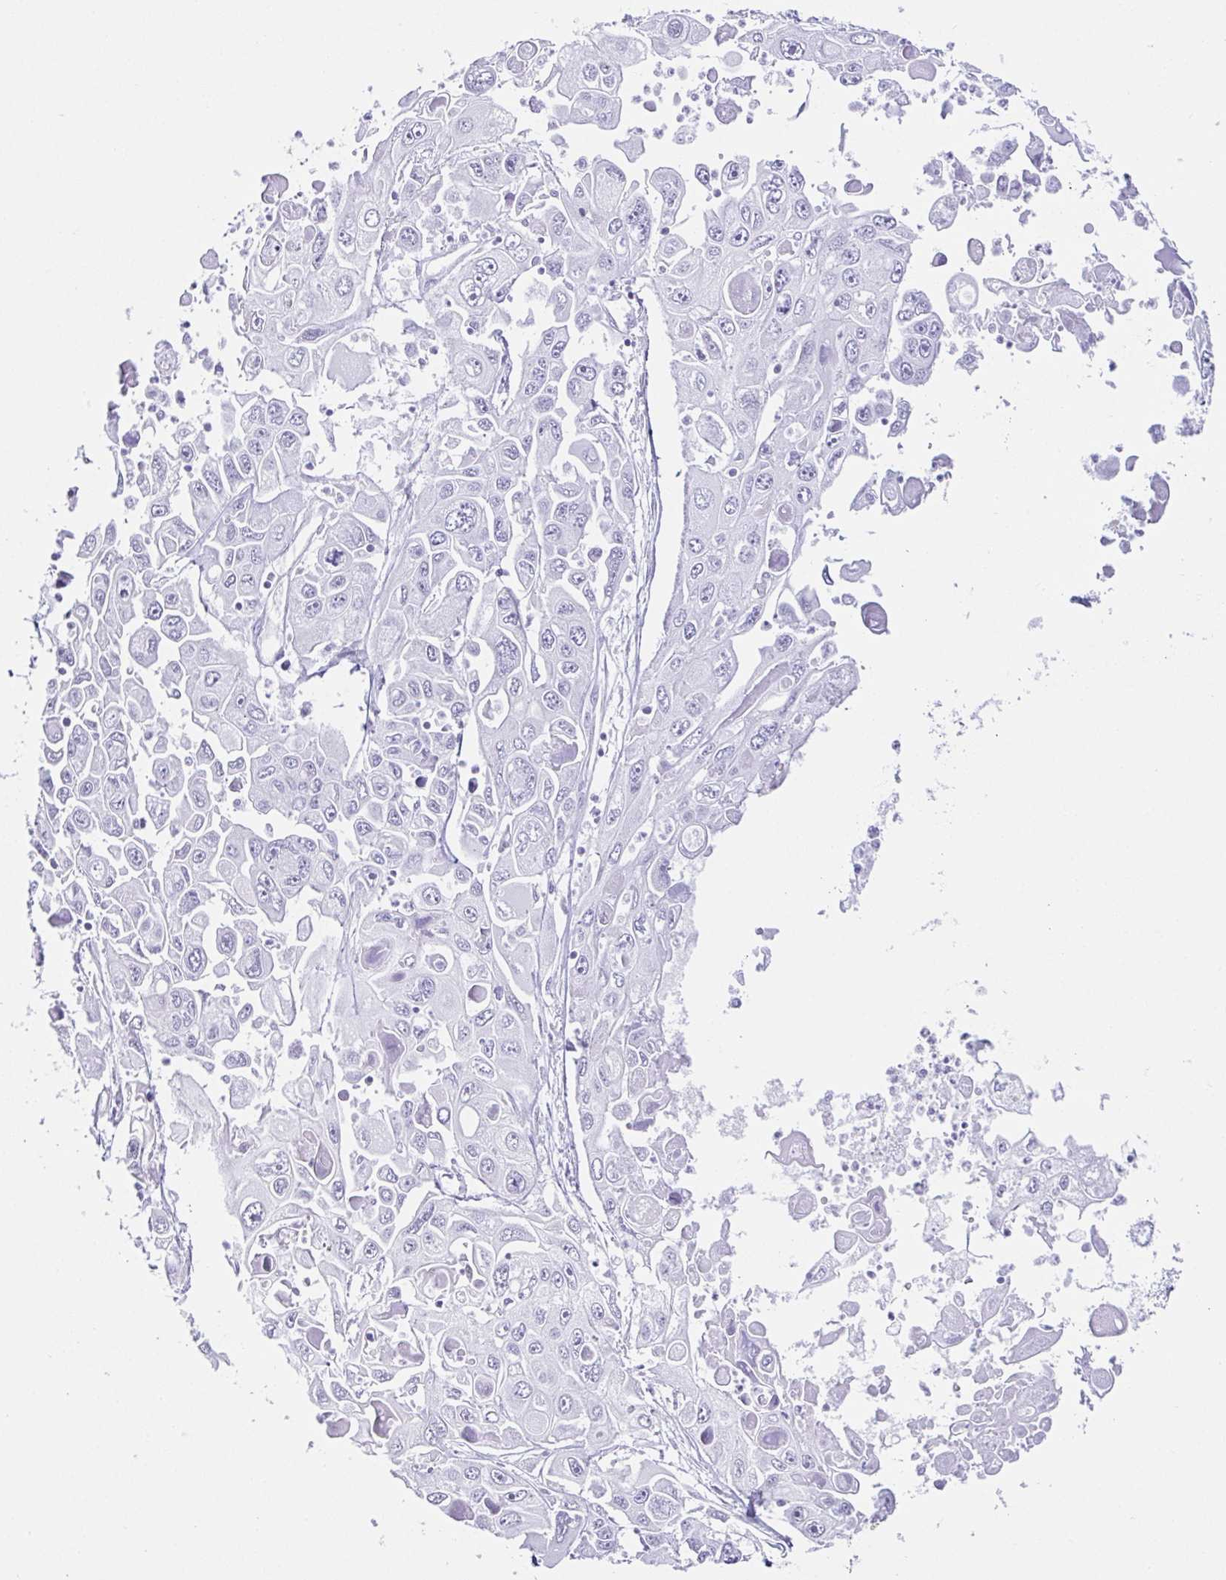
{"staining": {"intensity": "negative", "quantity": "none", "location": "none"}, "tissue": "pancreatic cancer", "cell_type": "Tumor cells", "image_type": "cancer", "snomed": [{"axis": "morphology", "description": "Adenocarcinoma, NOS"}, {"axis": "topography", "description": "Pancreas"}], "caption": "A high-resolution histopathology image shows immunohistochemistry (IHC) staining of adenocarcinoma (pancreatic), which displays no significant expression in tumor cells. (DAB (3,3'-diaminobenzidine) IHC visualized using brightfield microscopy, high magnification).", "gene": "ESX1", "patient": {"sex": "male", "age": 70}}